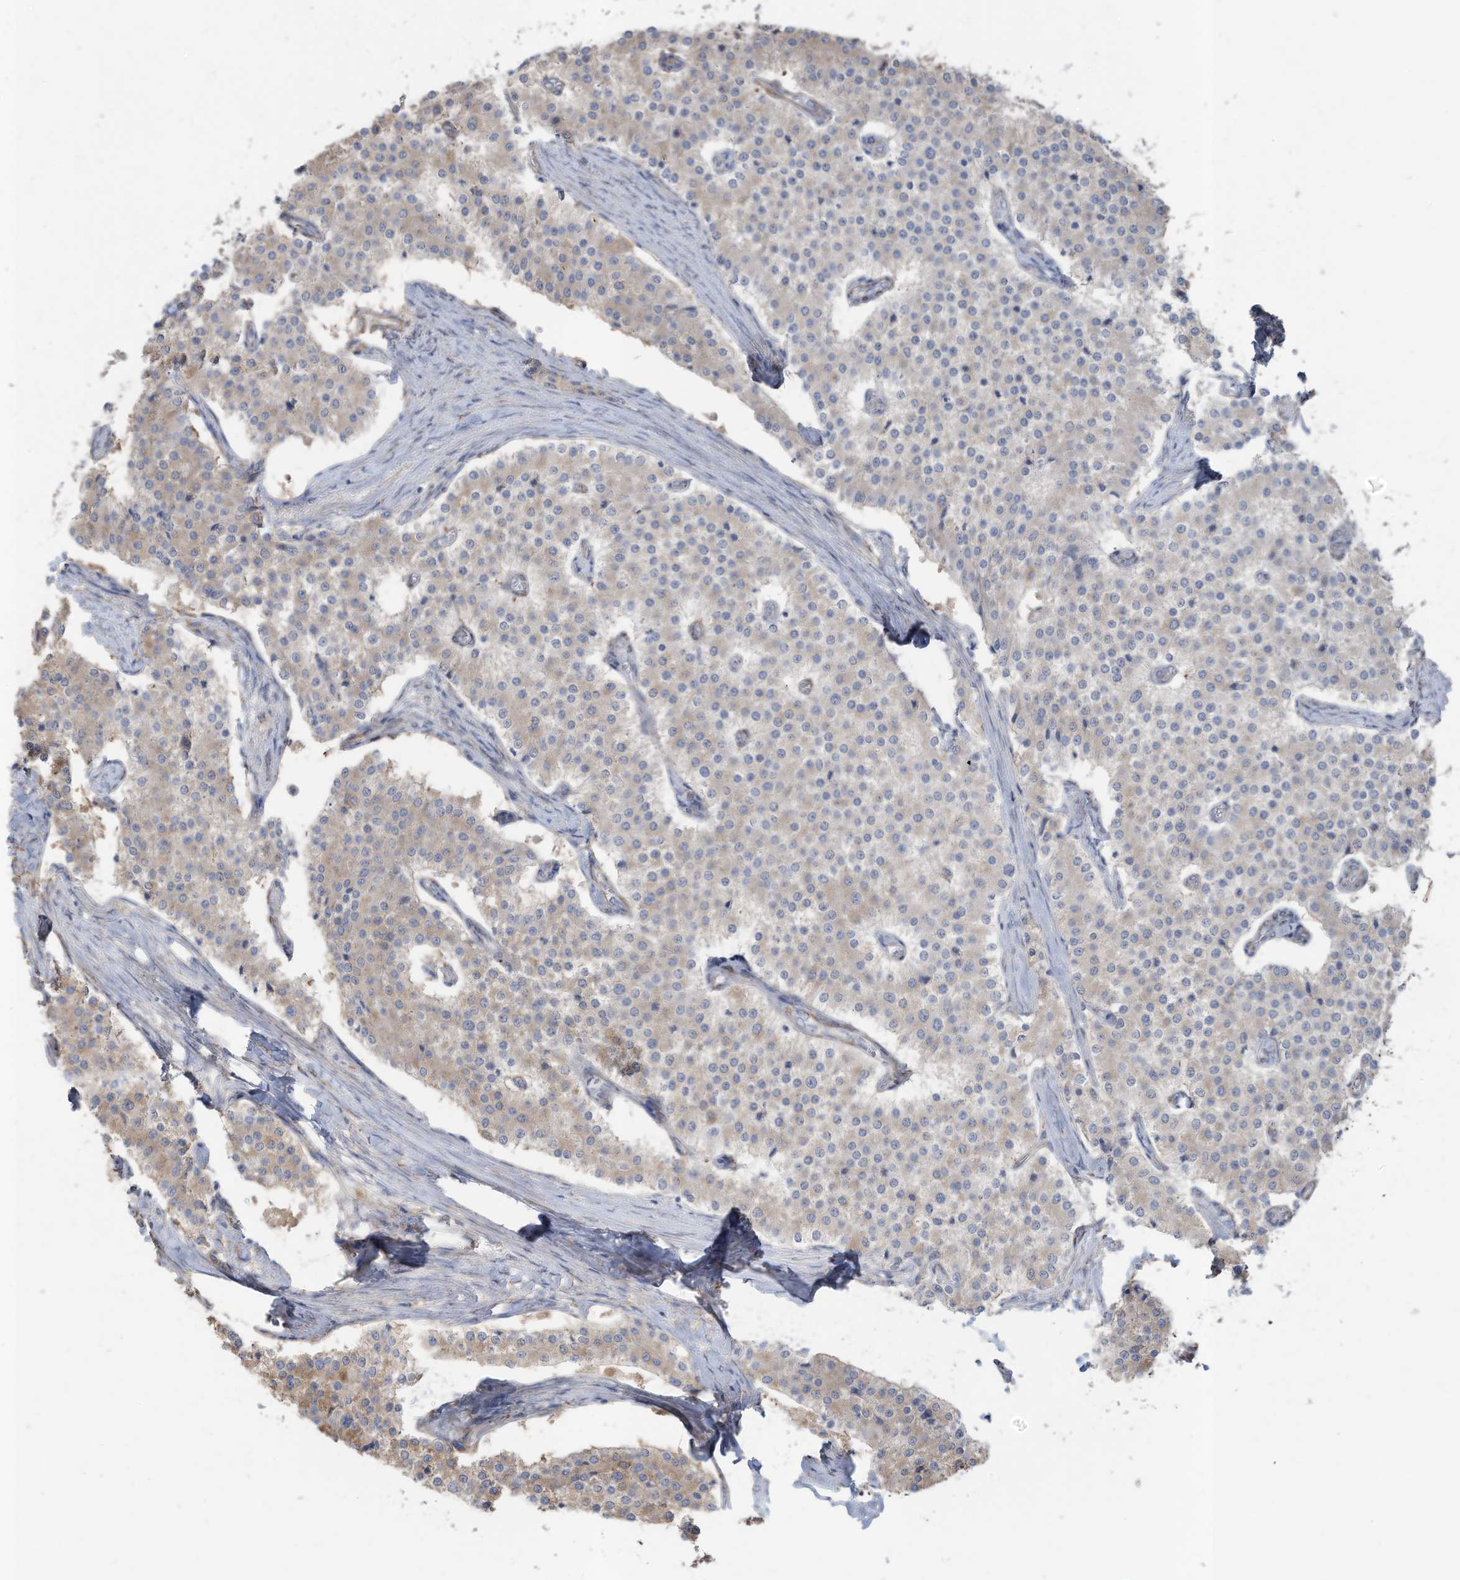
{"staining": {"intensity": "weak", "quantity": "<25%", "location": "cytoplasmic/membranous"}, "tissue": "carcinoid", "cell_type": "Tumor cells", "image_type": "cancer", "snomed": [{"axis": "morphology", "description": "Carcinoid, malignant, NOS"}, {"axis": "topography", "description": "Colon"}], "caption": "Human carcinoid (malignant) stained for a protein using immunohistochemistry shows no expression in tumor cells.", "gene": "SLC17A7", "patient": {"sex": "female", "age": 52}}